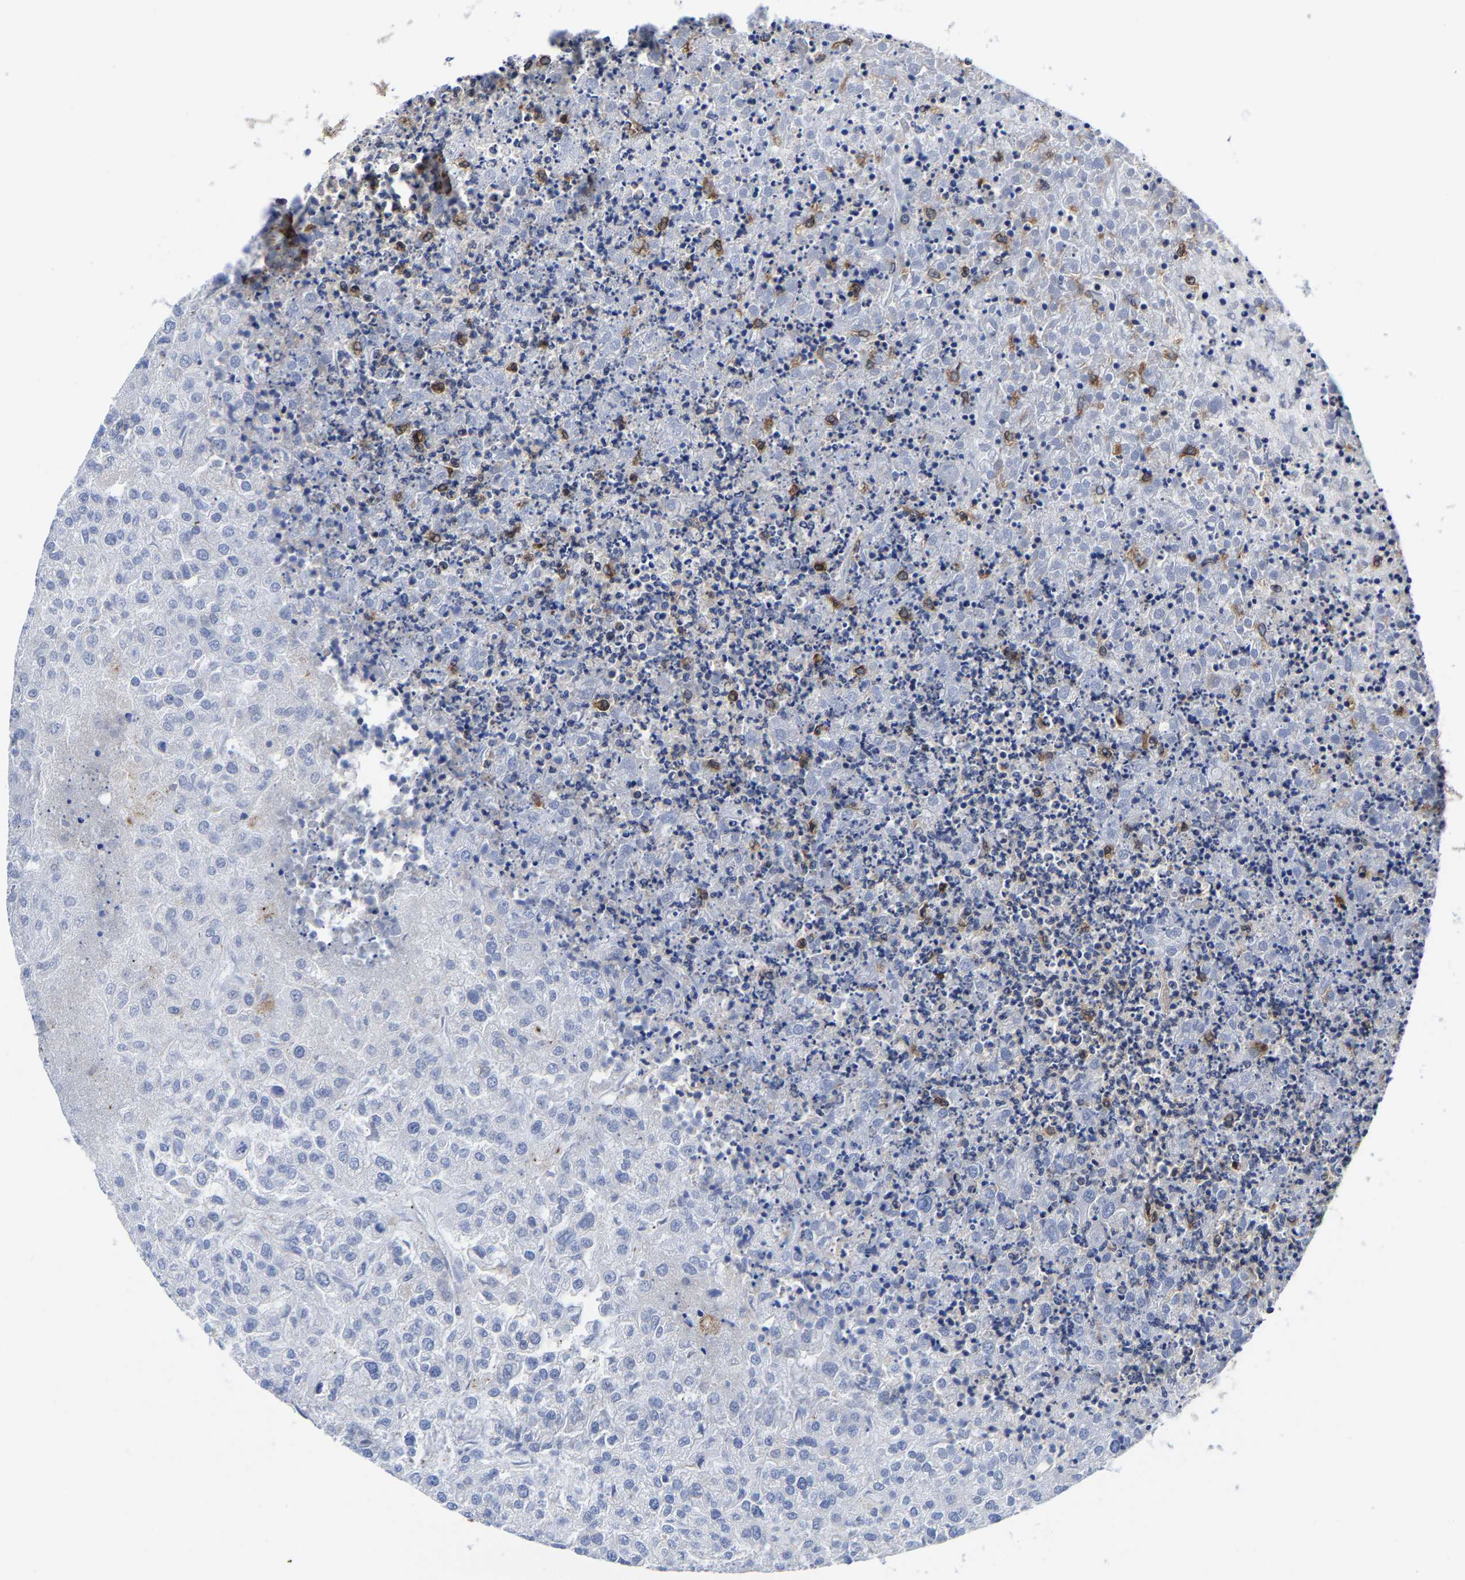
{"staining": {"intensity": "negative", "quantity": "none", "location": "none"}, "tissue": "renal cancer", "cell_type": "Tumor cells", "image_type": "cancer", "snomed": [{"axis": "morphology", "description": "Adenocarcinoma, NOS"}, {"axis": "topography", "description": "Kidney"}], "caption": "This is a image of IHC staining of renal cancer (adenocarcinoma), which shows no positivity in tumor cells.", "gene": "PFKFB3", "patient": {"sex": "female", "age": 54}}